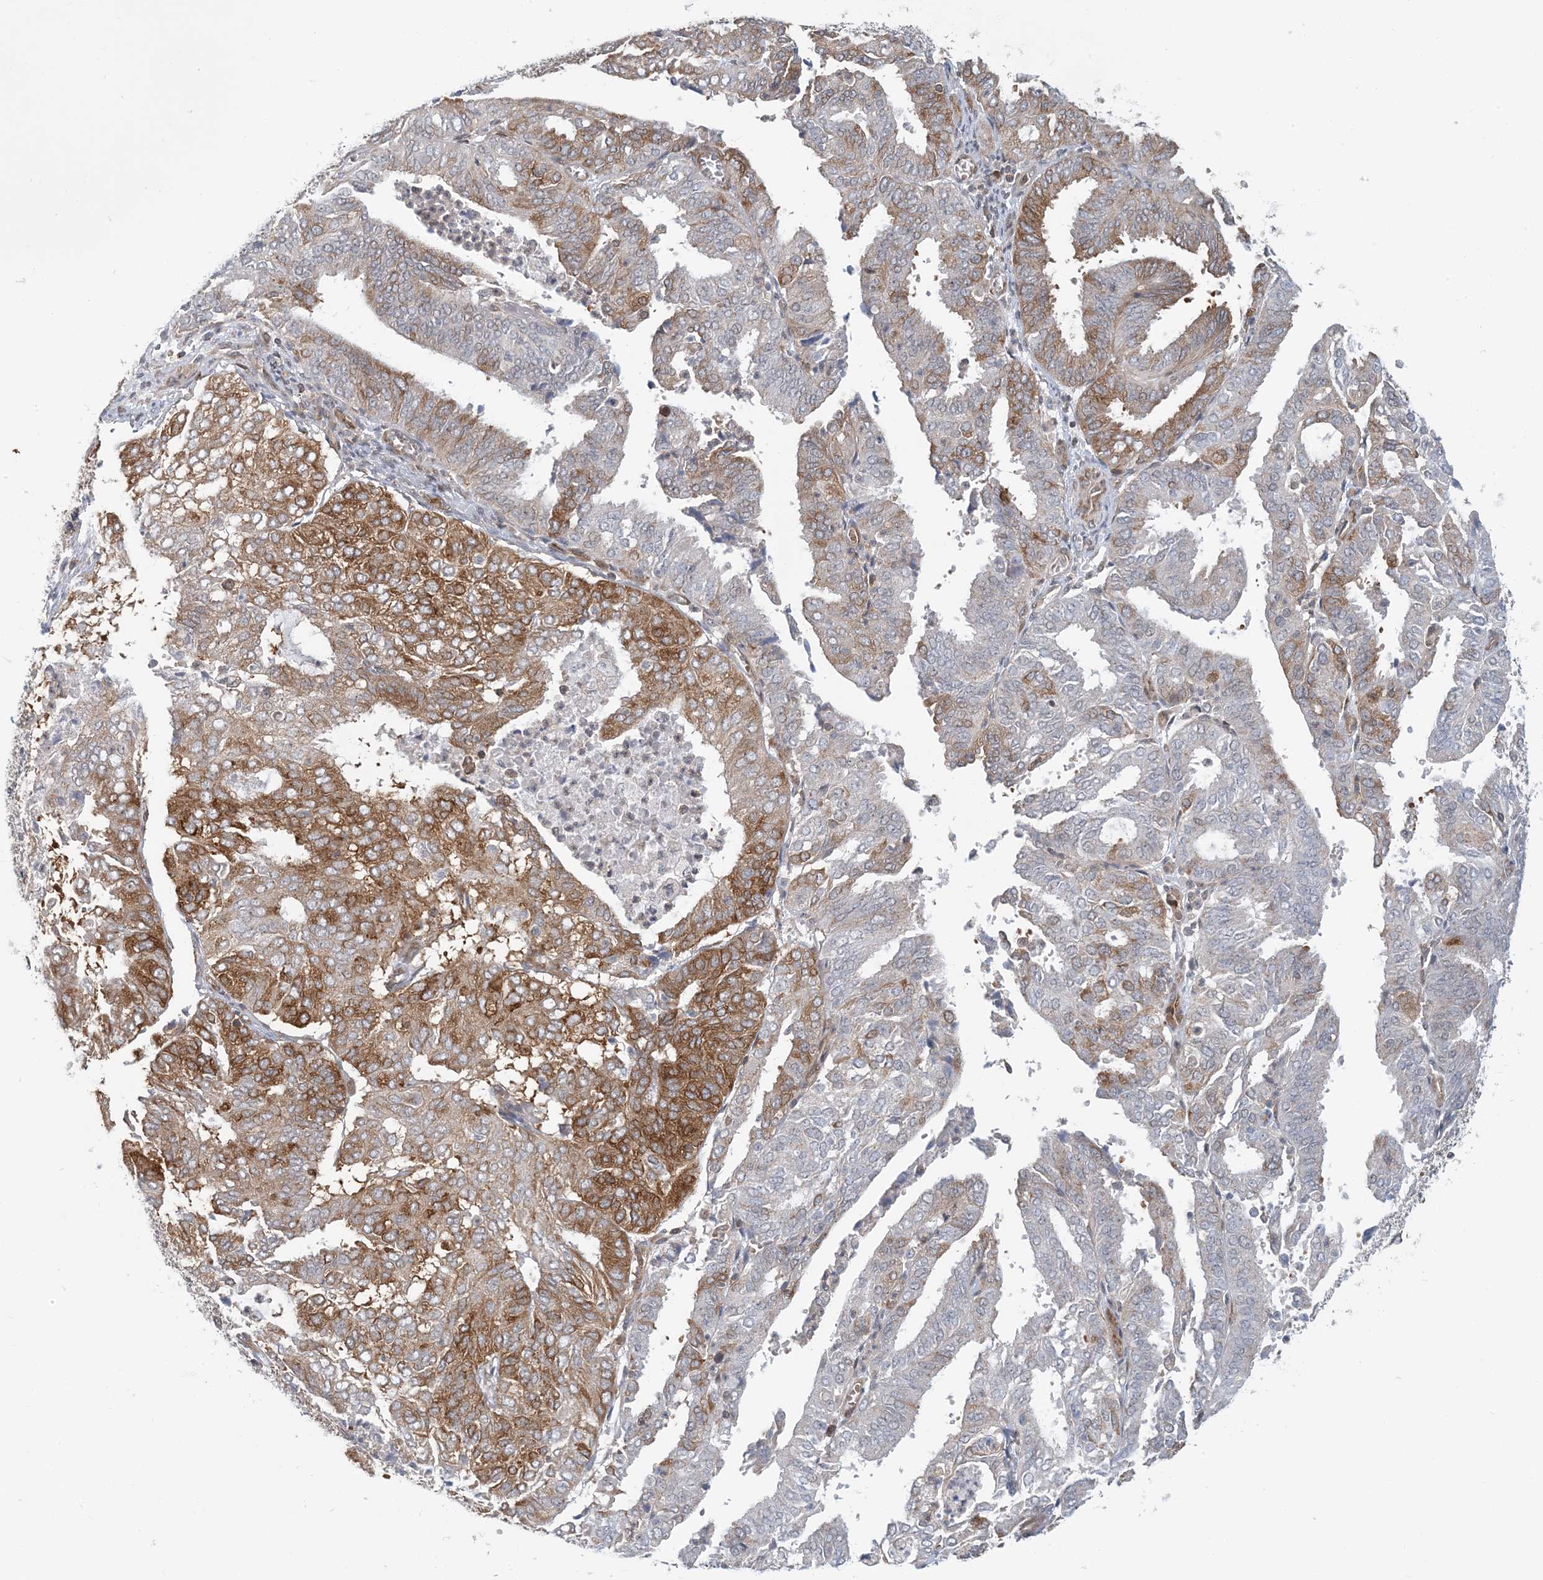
{"staining": {"intensity": "strong", "quantity": "25%-75%", "location": "cytoplasmic/membranous"}, "tissue": "endometrial cancer", "cell_type": "Tumor cells", "image_type": "cancer", "snomed": [{"axis": "morphology", "description": "Adenocarcinoma, NOS"}, {"axis": "topography", "description": "Uterus"}], "caption": "This micrograph exhibits immunohistochemistry staining of human adenocarcinoma (endometrial), with high strong cytoplasmic/membranous positivity in approximately 25%-75% of tumor cells.", "gene": "ATP13A2", "patient": {"sex": "female", "age": 60}}